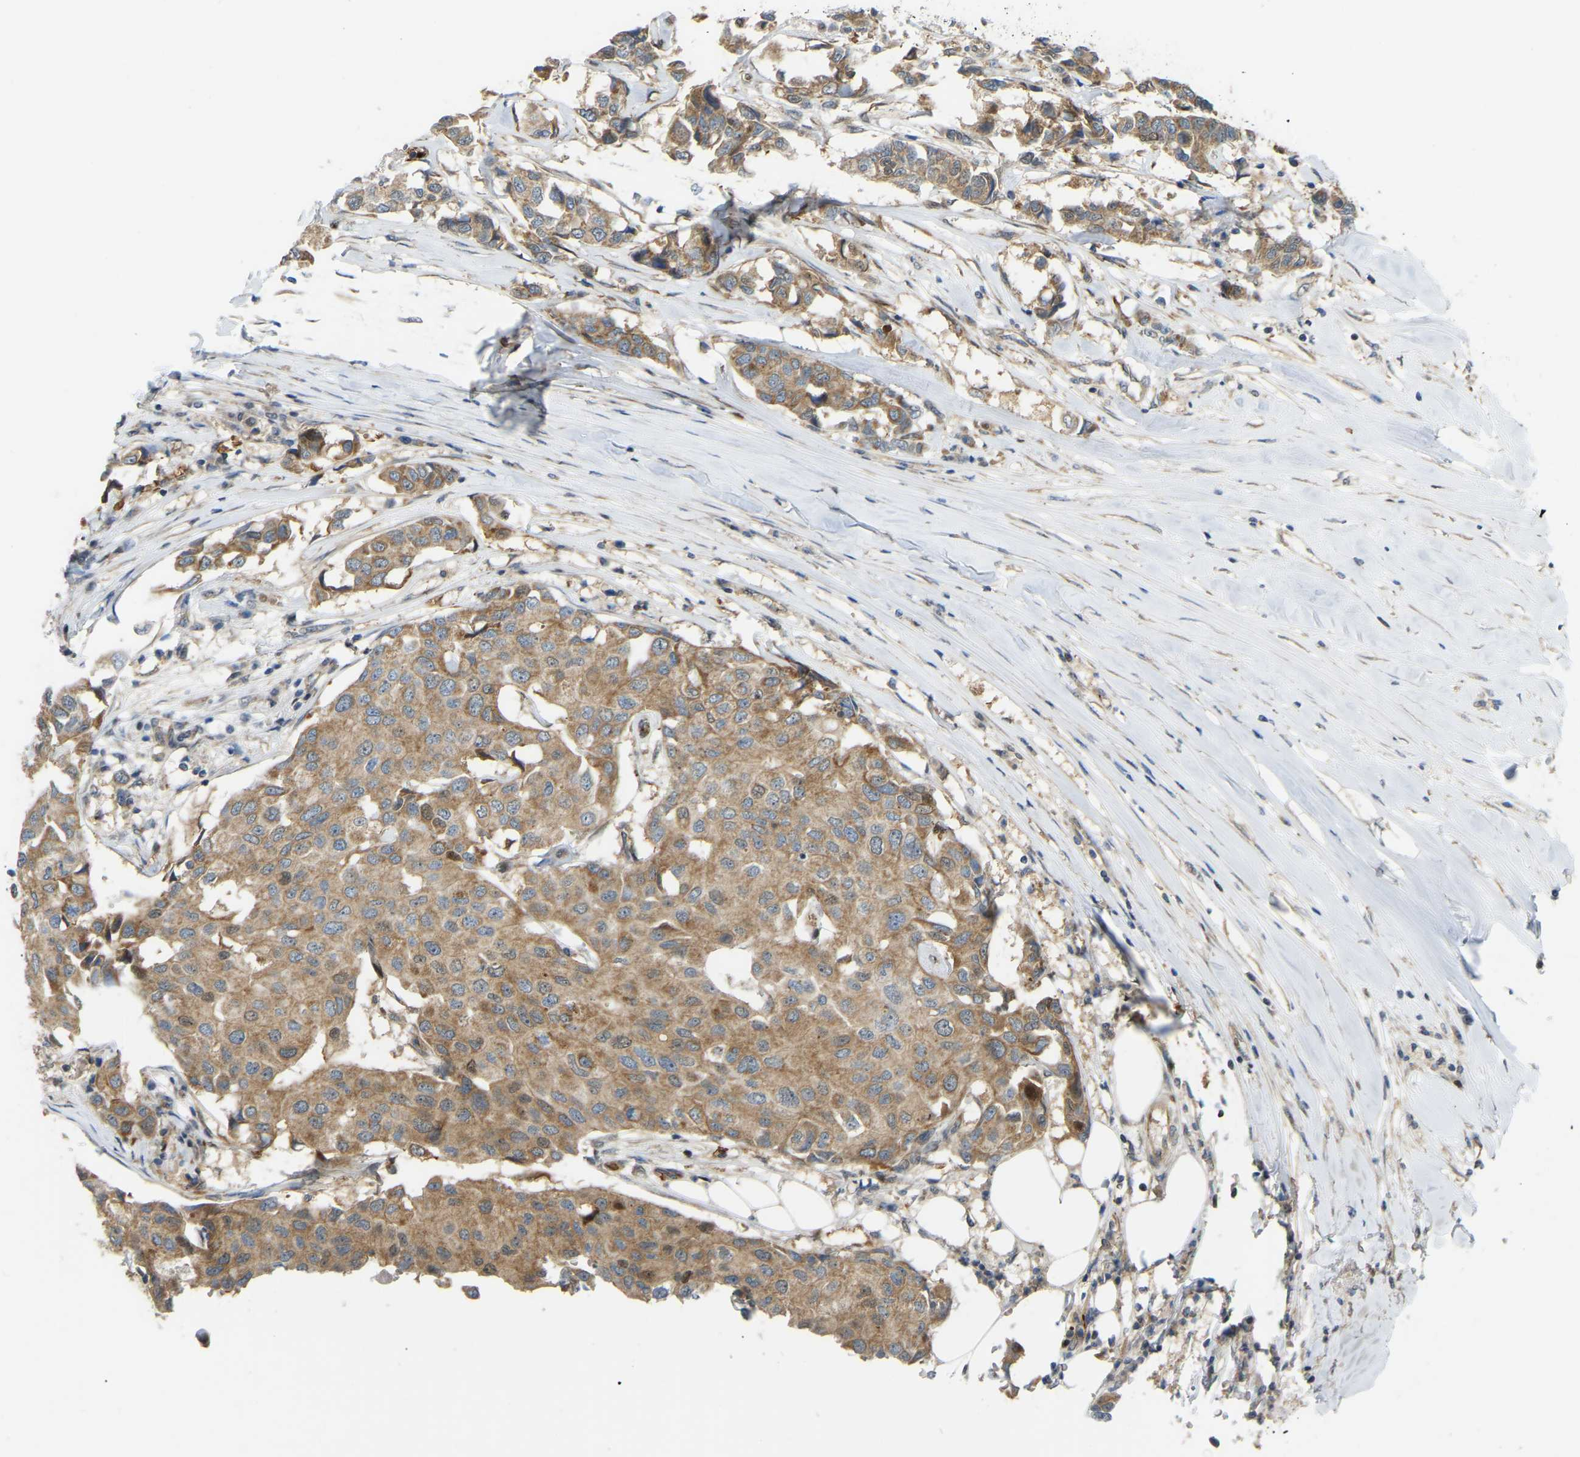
{"staining": {"intensity": "moderate", "quantity": ">75%", "location": "cytoplasmic/membranous"}, "tissue": "breast cancer", "cell_type": "Tumor cells", "image_type": "cancer", "snomed": [{"axis": "morphology", "description": "Duct carcinoma"}, {"axis": "topography", "description": "Breast"}], "caption": "Immunohistochemistry (IHC) (DAB (3,3'-diaminobenzidine)) staining of breast cancer demonstrates moderate cytoplasmic/membranous protein staining in about >75% of tumor cells.", "gene": "C21orf91", "patient": {"sex": "female", "age": 80}}